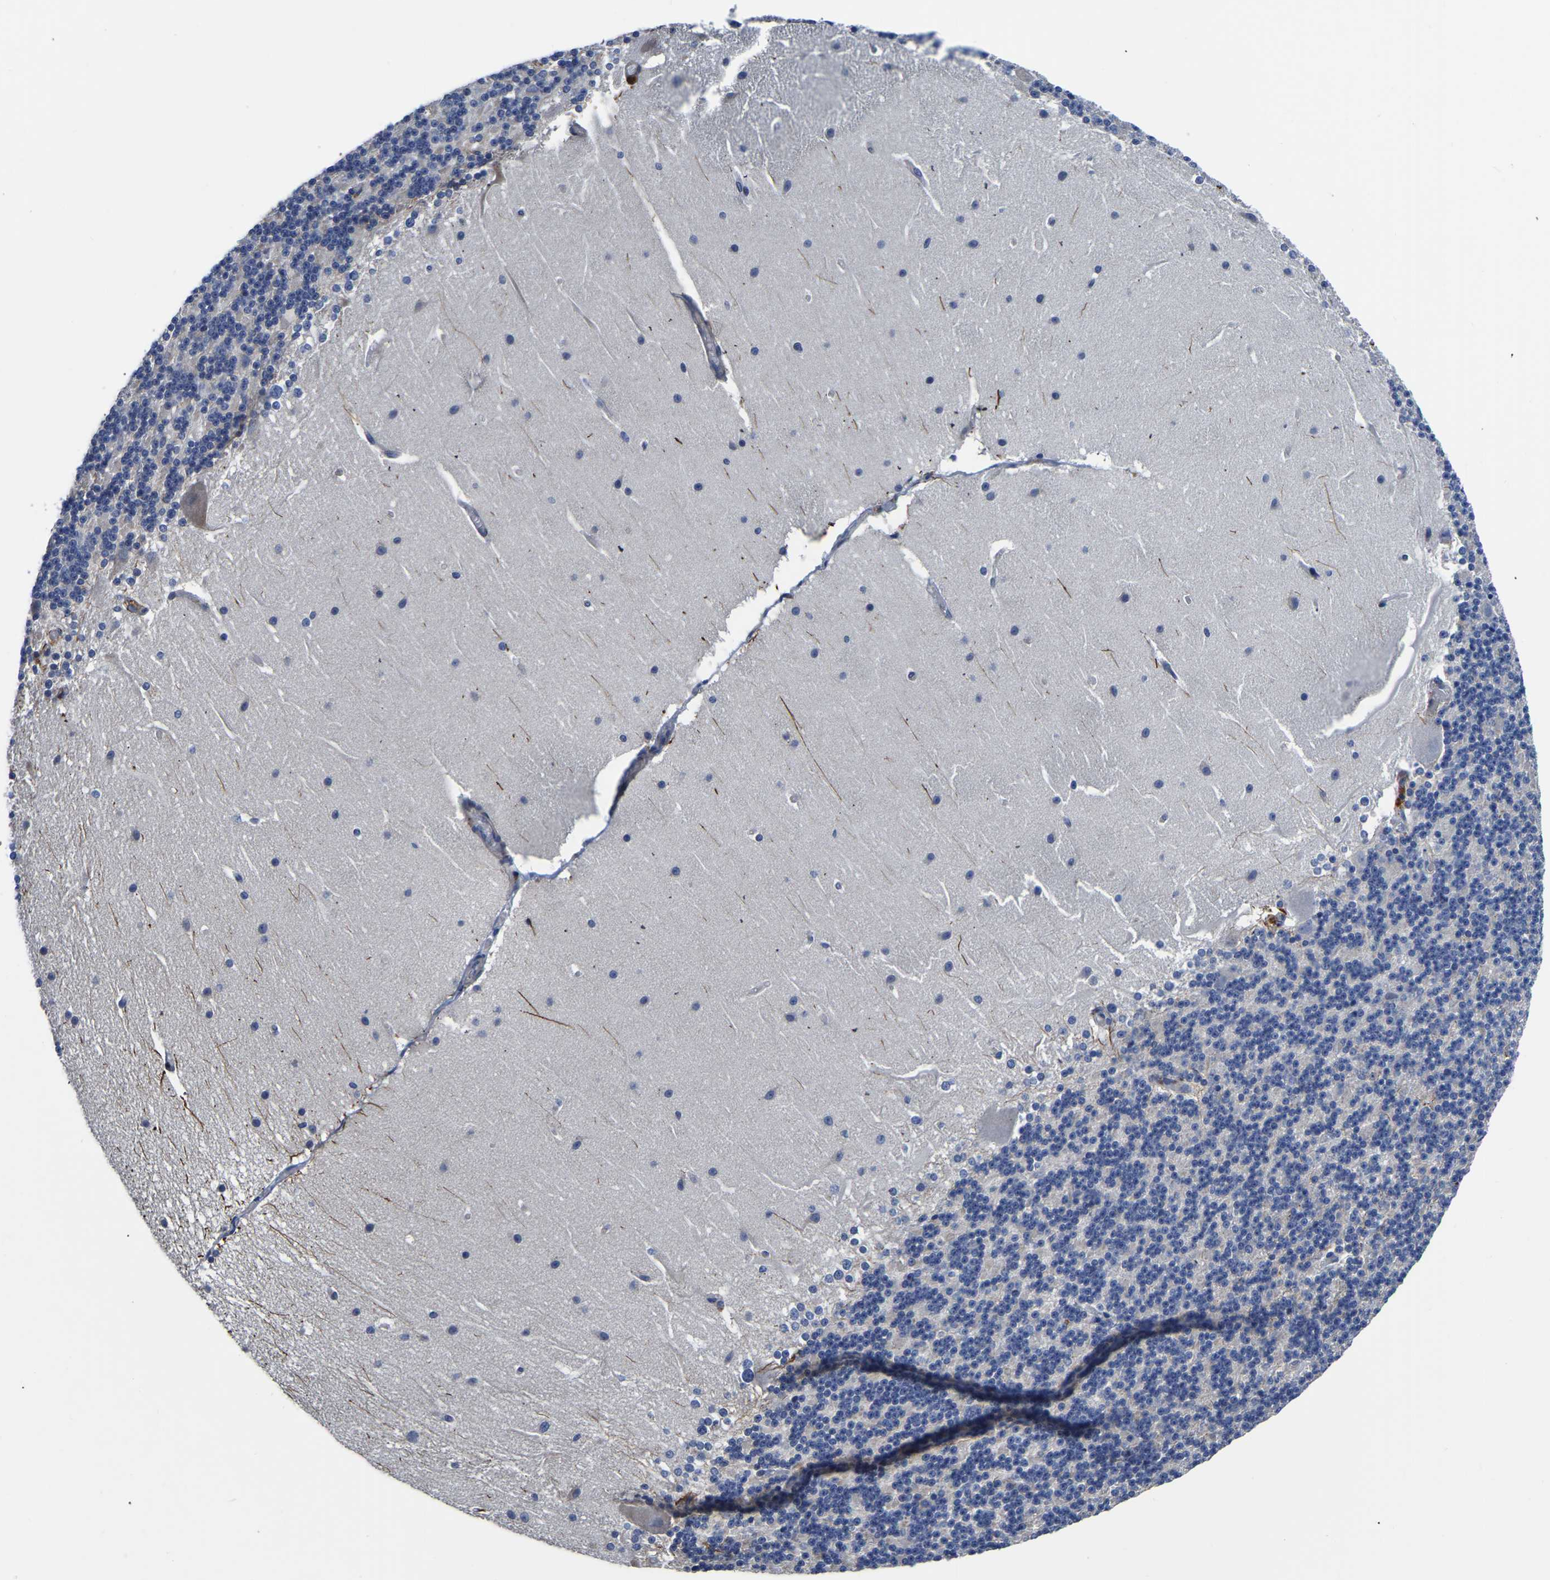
{"staining": {"intensity": "negative", "quantity": "none", "location": "none"}, "tissue": "cerebellum", "cell_type": "Cells in granular layer", "image_type": "normal", "snomed": [{"axis": "morphology", "description": "Normal tissue, NOS"}, {"axis": "topography", "description": "Cerebellum"}], "caption": "Immunohistochemical staining of normal cerebellum reveals no significant positivity in cells in granular layer. (Stains: DAB (3,3'-diaminobenzidine) IHC with hematoxylin counter stain, Microscopy: brightfield microscopy at high magnification).", "gene": "PDLIM7", "patient": {"sex": "female", "age": 19}}